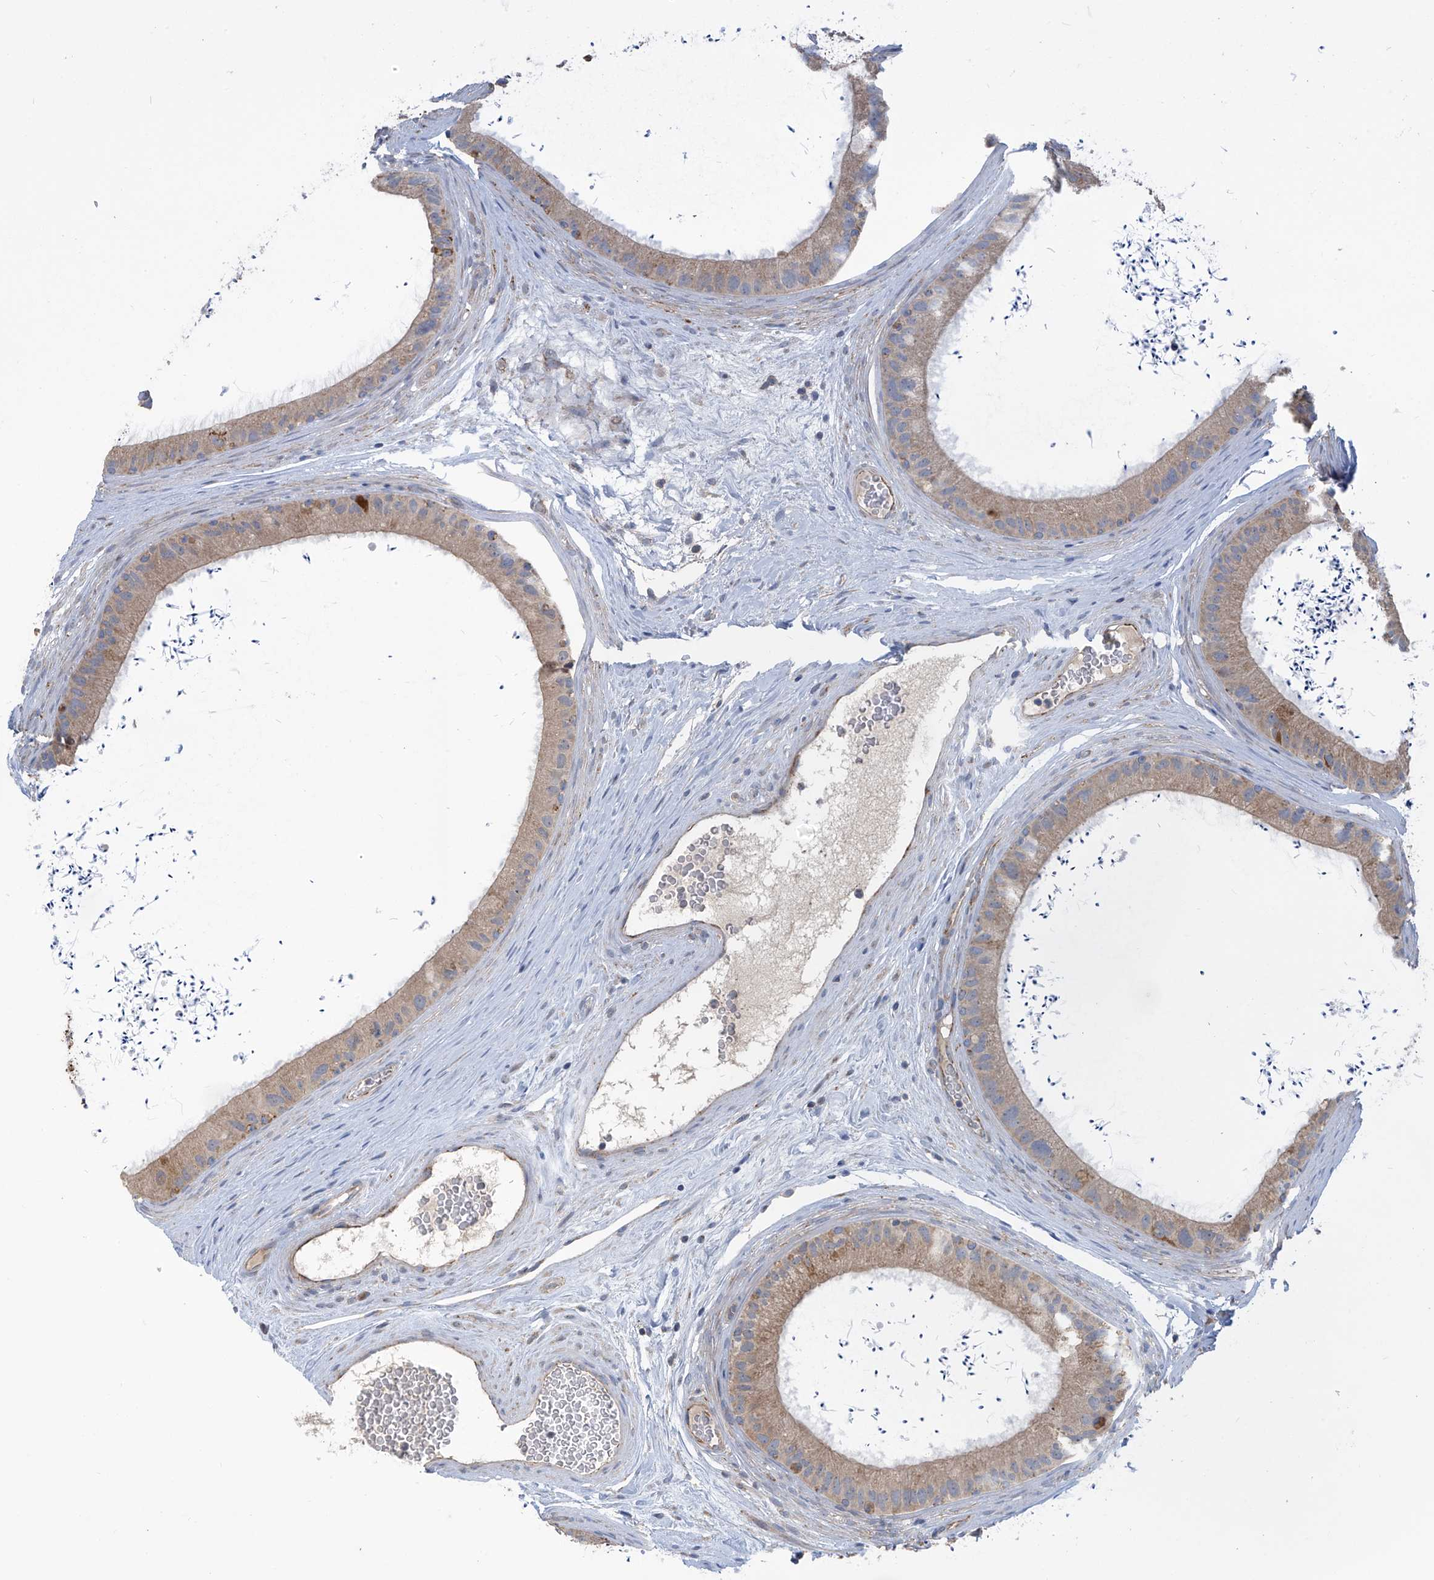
{"staining": {"intensity": "weak", "quantity": "25%-75%", "location": "cytoplasmic/membranous"}, "tissue": "epididymis", "cell_type": "Glandular cells", "image_type": "normal", "snomed": [{"axis": "morphology", "description": "Normal tissue, NOS"}, {"axis": "topography", "description": "Epididymis, spermatic cord, NOS"}], "caption": "Immunohistochemistry (IHC) image of unremarkable epididymis: epididymis stained using immunohistochemistry demonstrates low levels of weak protein expression localized specifically in the cytoplasmic/membranous of glandular cells, appearing as a cytoplasmic/membranous brown color.", "gene": "SCGB1D2", "patient": {"sex": "male", "age": 50}}